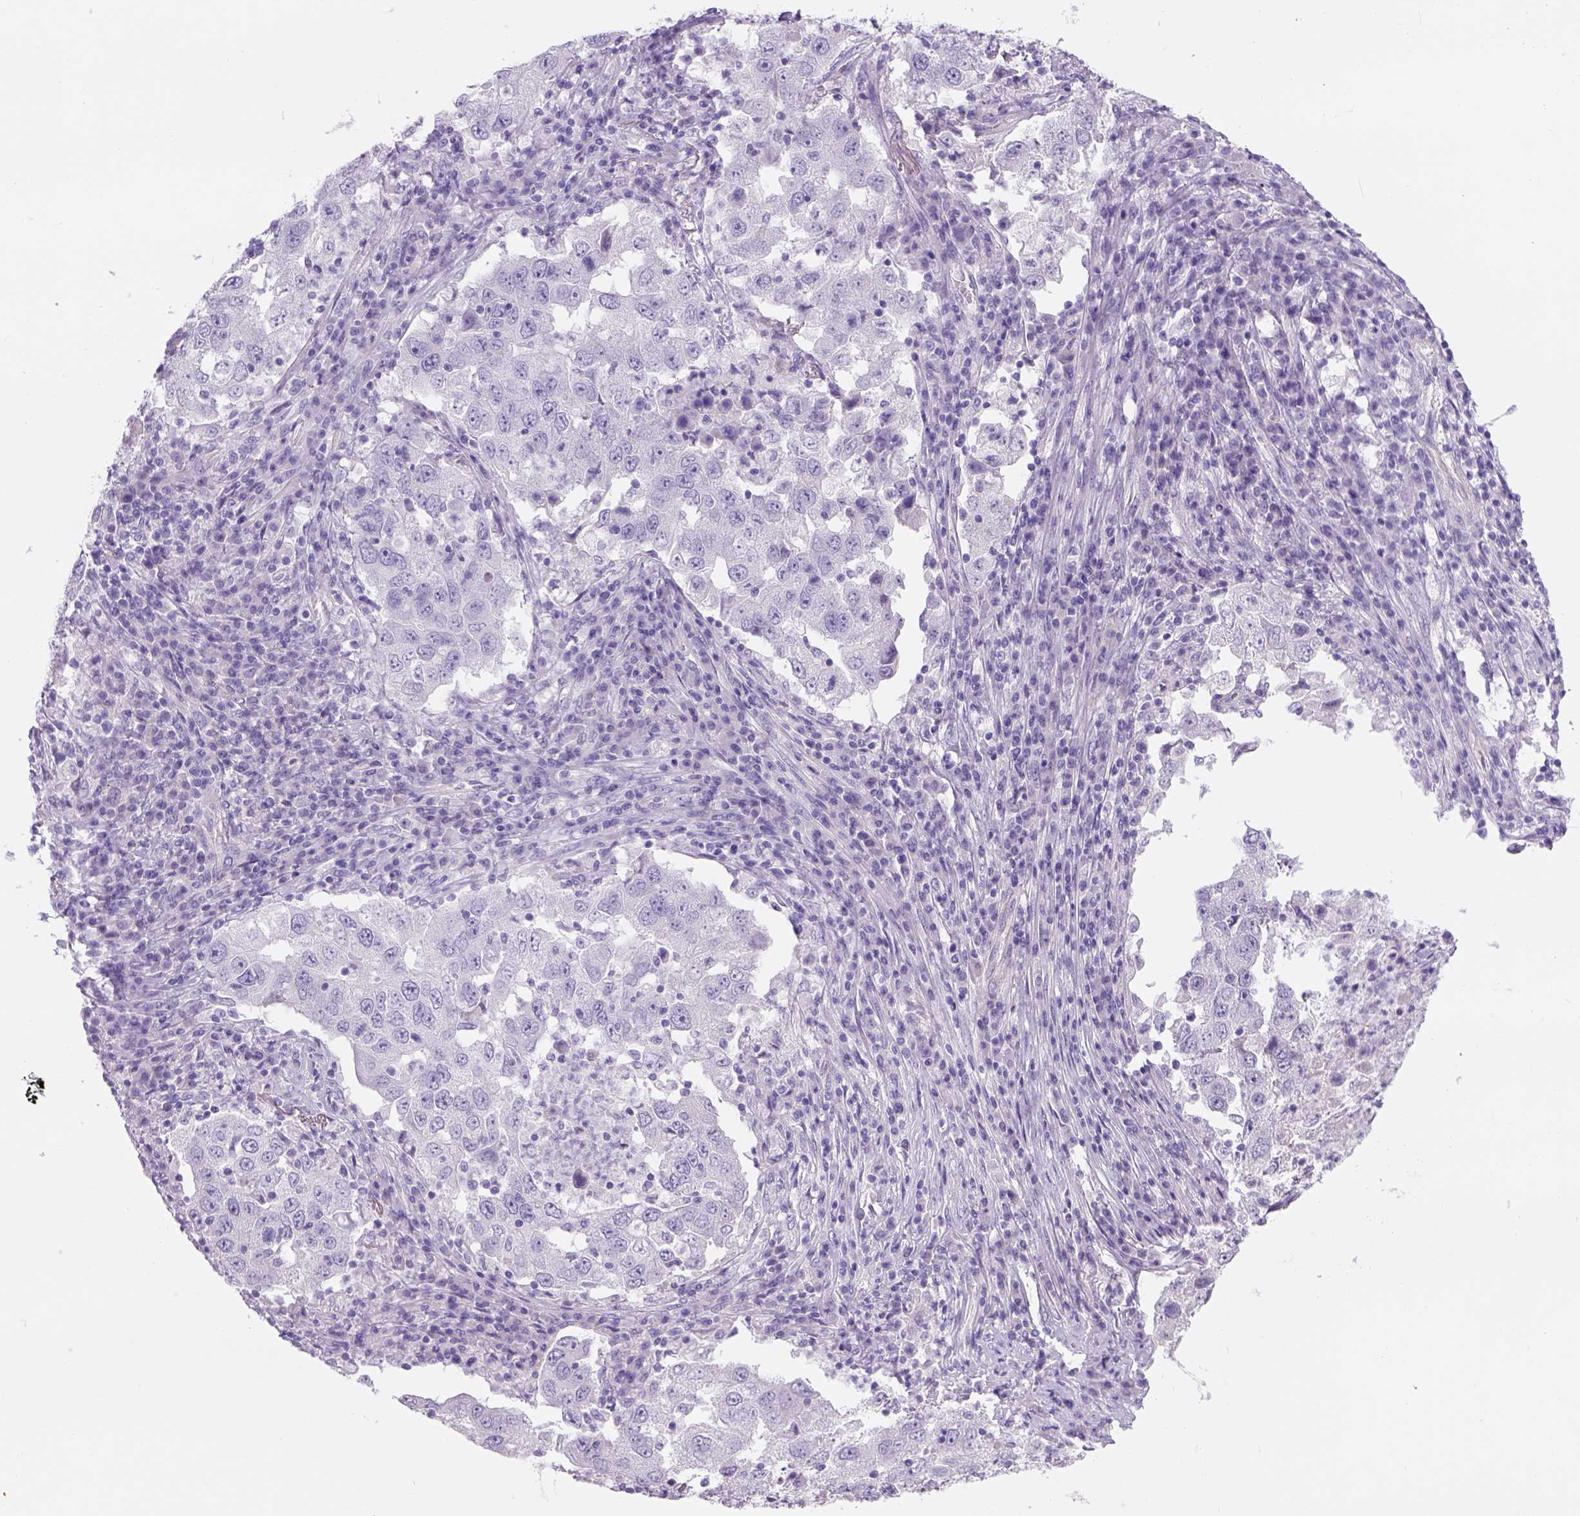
{"staining": {"intensity": "negative", "quantity": "none", "location": "none"}, "tissue": "lung cancer", "cell_type": "Tumor cells", "image_type": "cancer", "snomed": [{"axis": "morphology", "description": "Adenocarcinoma, NOS"}, {"axis": "topography", "description": "Lung"}], "caption": "DAB immunohistochemical staining of human lung cancer (adenocarcinoma) shows no significant staining in tumor cells.", "gene": "TENM4", "patient": {"sex": "male", "age": 73}}